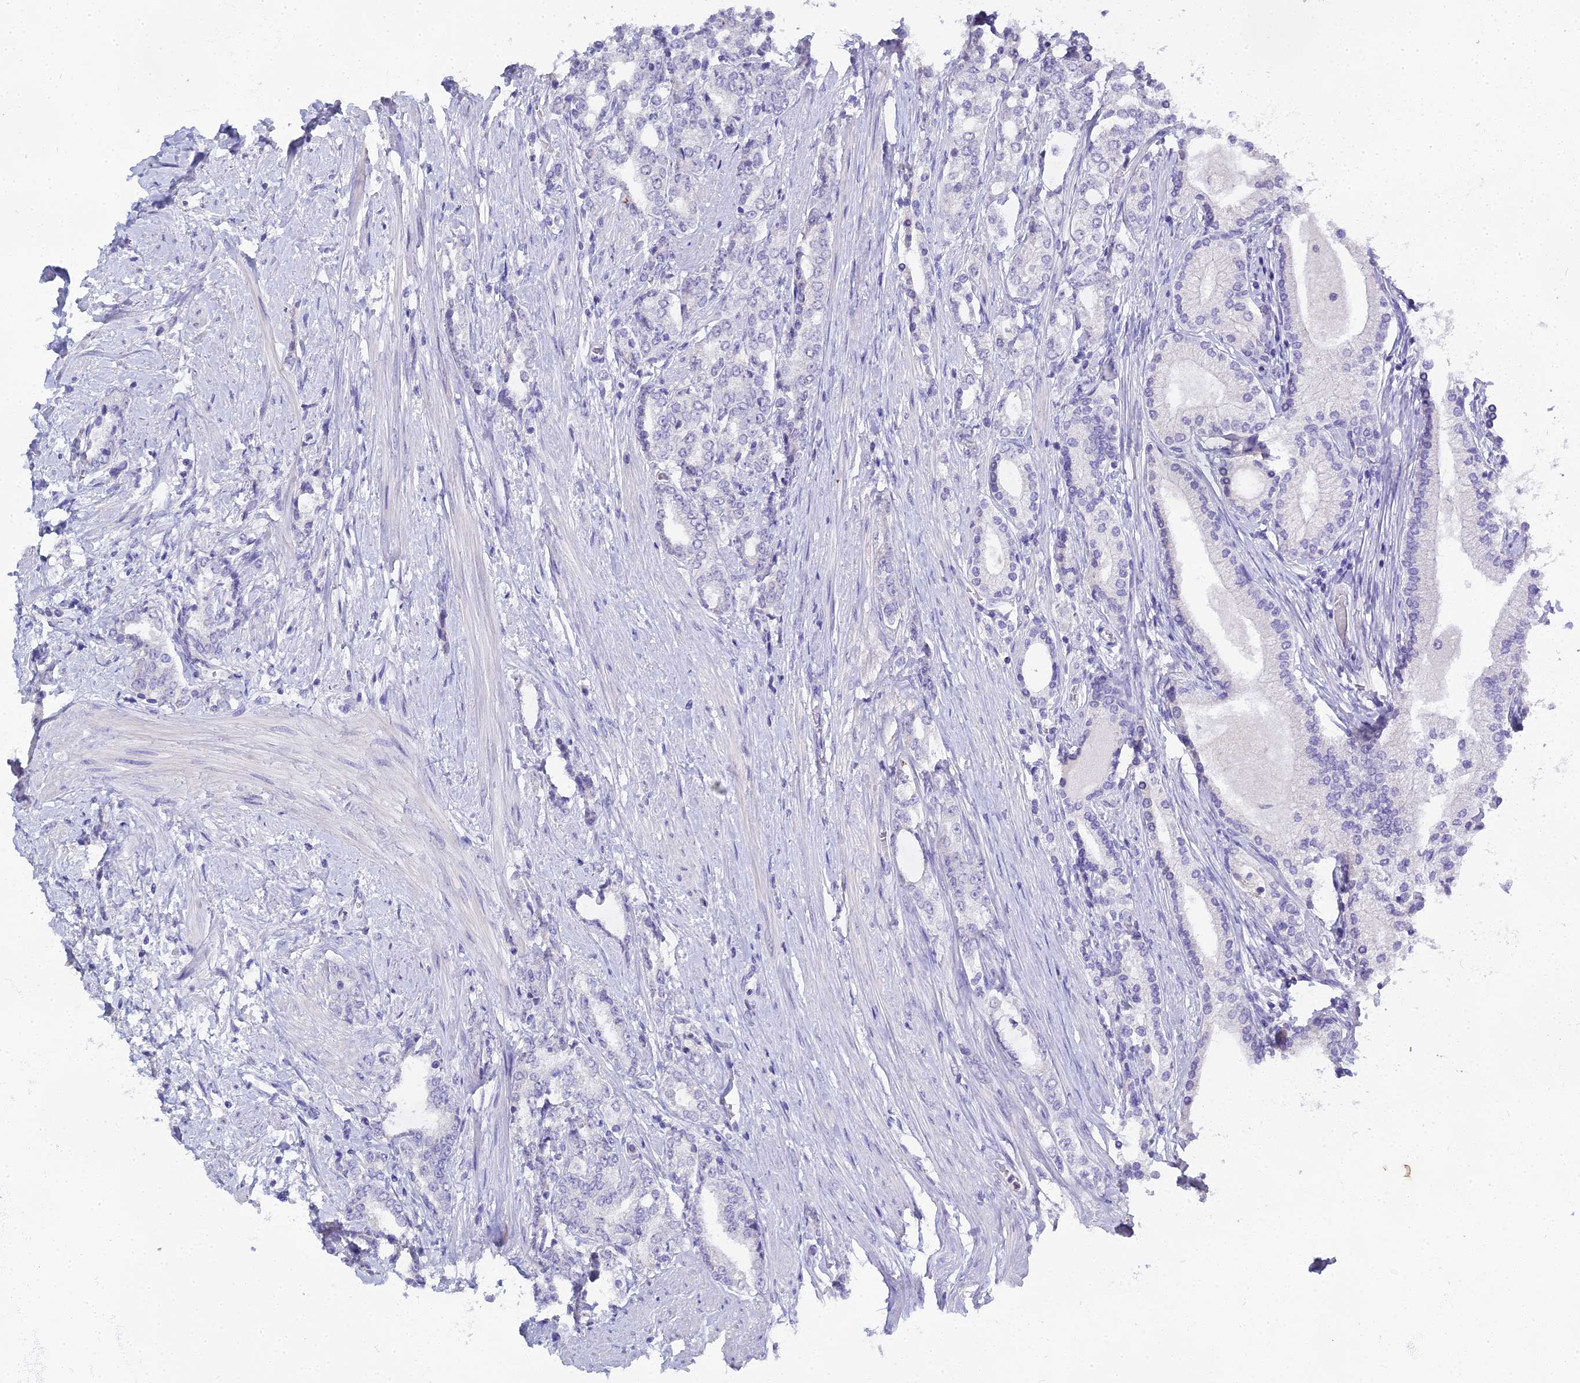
{"staining": {"intensity": "negative", "quantity": "none", "location": "none"}, "tissue": "prostate cancer", "cell_type": "Tumor cells", "image_type": "cancer", "snomed": [{"axis": "morphology", "description": "Adenocarcinoma, High grade"}, {"axis": "topography", "description": "Prostate"}], "caption": "This is an IHC photomicrograph of human adenocarcinoma (high-grade) (prostate). There is no expression in tumor cells.", "gene": "S100A7", "patient": {"sex": "male", "age": 64}}